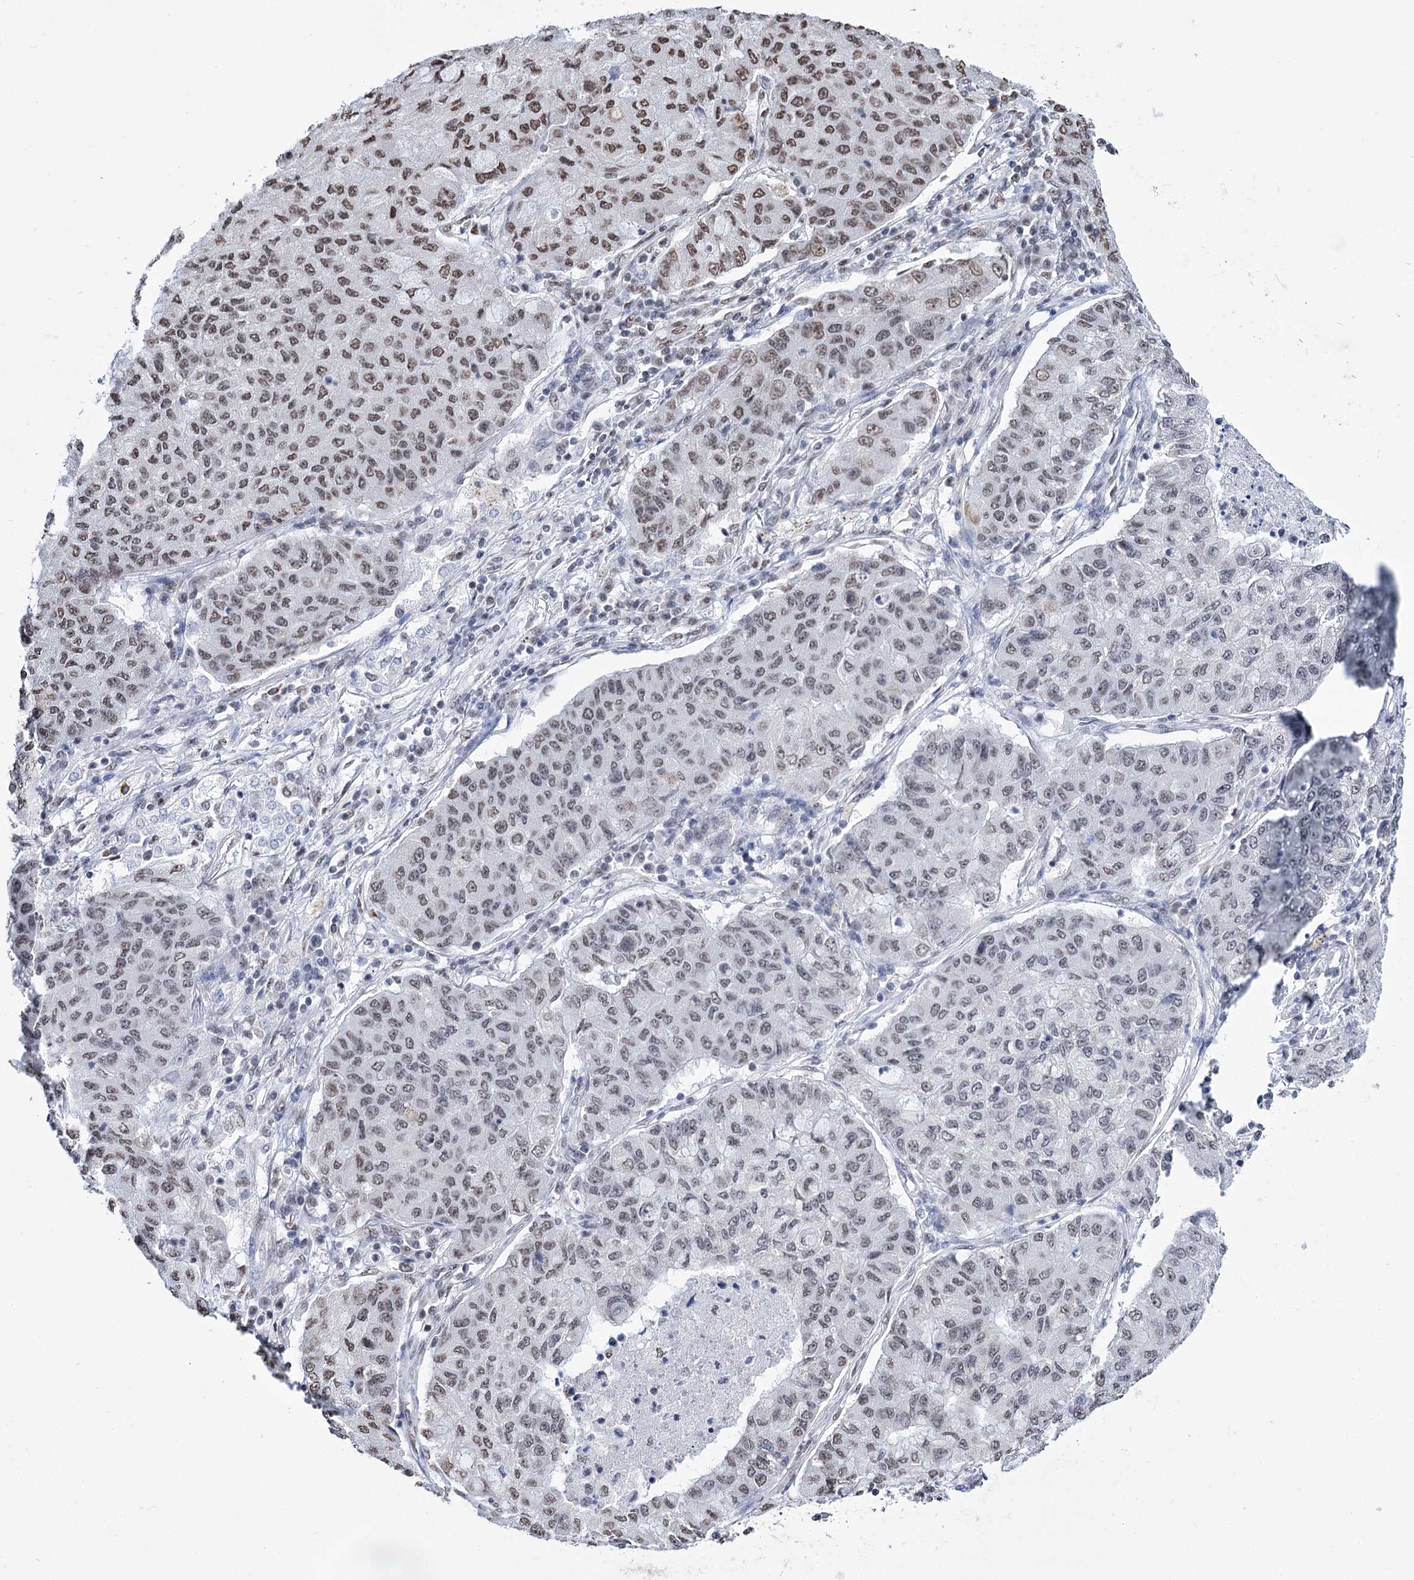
{"staining": {"intensity": "moderate", "quantity": "25%-75%", "location": "nuclear"}, "tissue": "lung cancer", "cell_type": "Tumor cells", "image_type": "cancer", "snomed": [{"axis": "morphology", "description": "Squamous cell carcinoma, NOS"}, {"axis": "topography", "description": "Lung"}], "caption": "Brown immunohistochemical staining in squamous cell carcinoma (lung) reveals moderate nuclear positivity in approximately 25%-75% of tumor cells.", "gene": "ABHD10", "patient": {"sex": "male", "age": 74}}